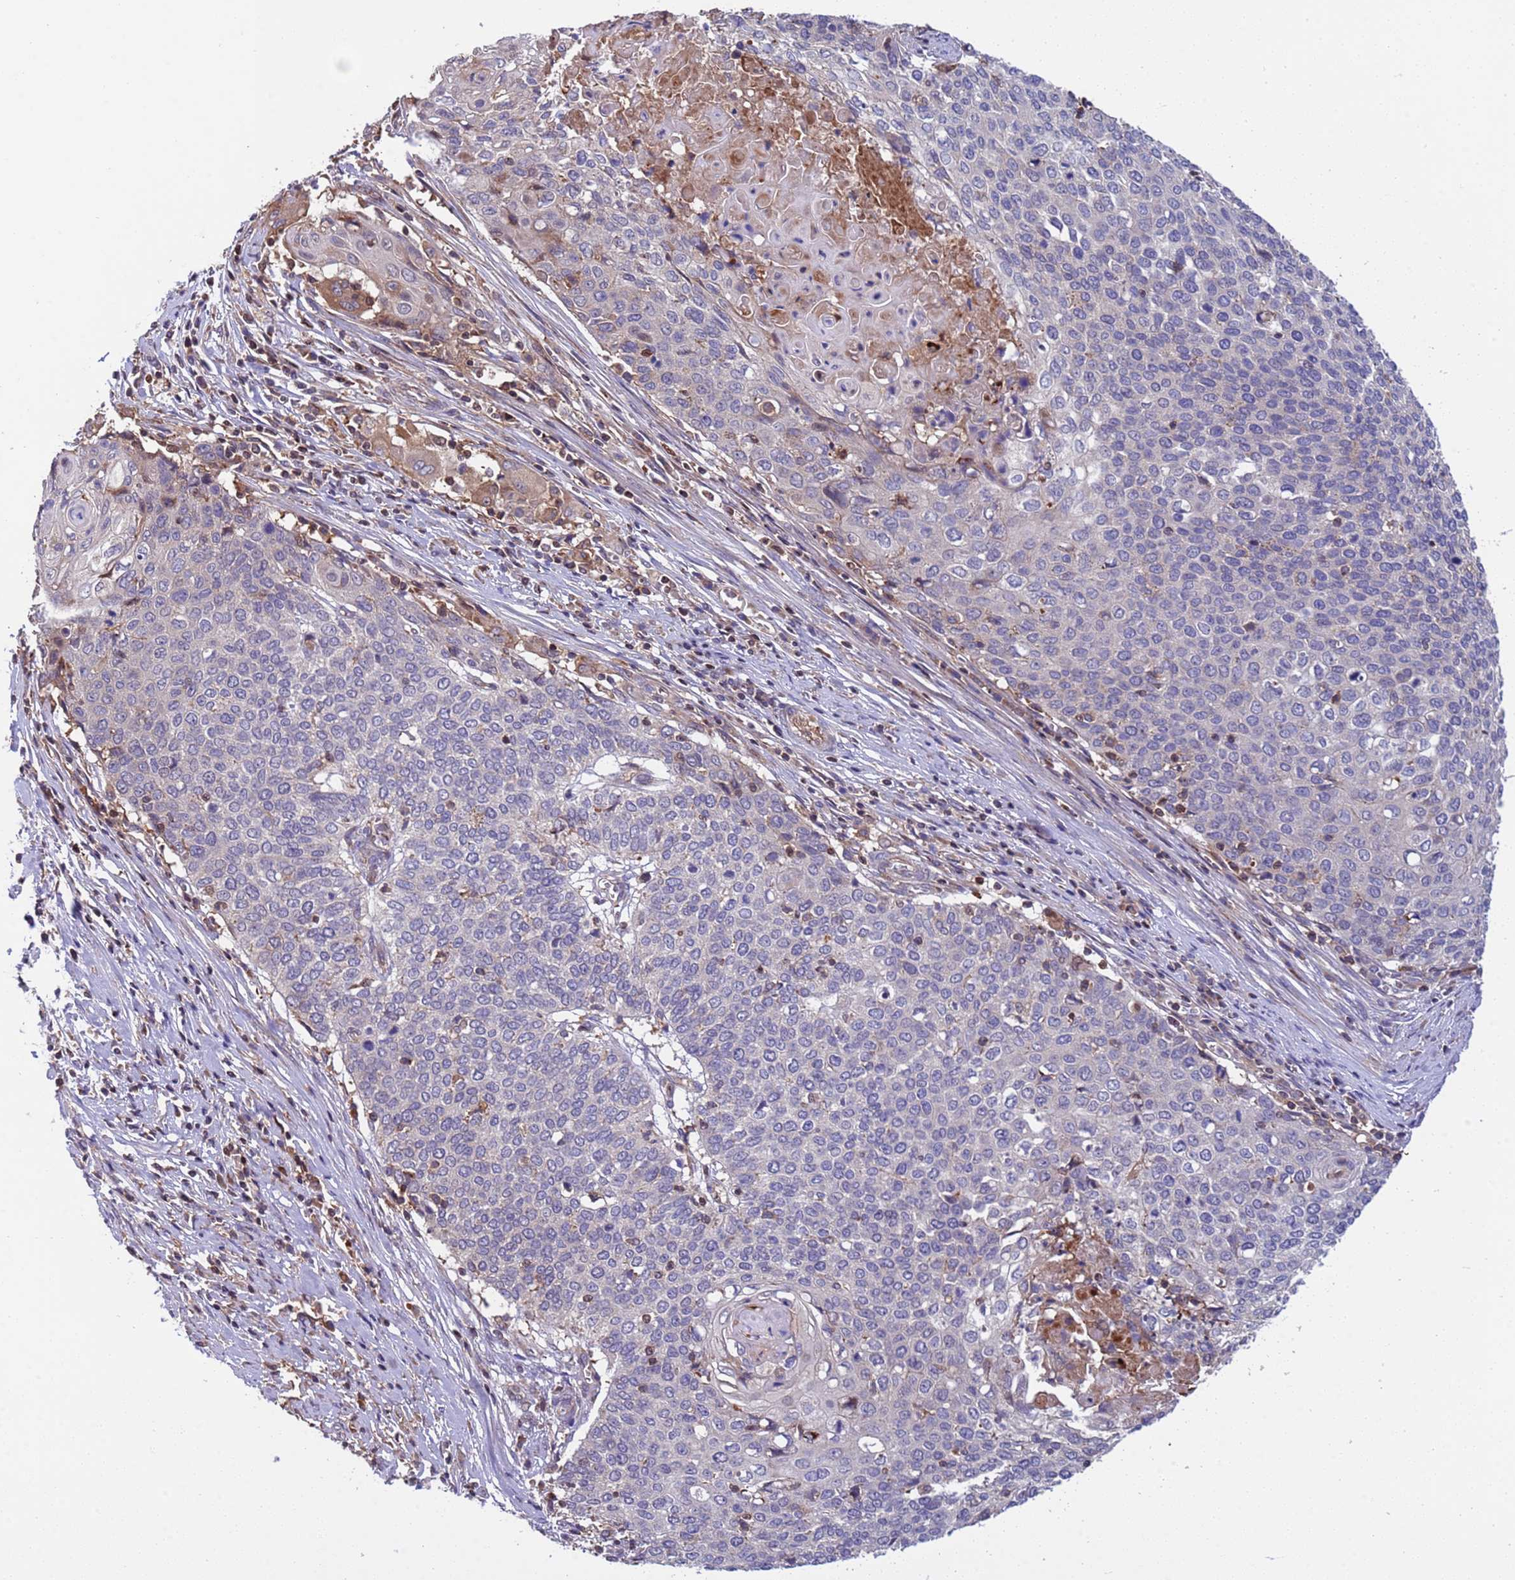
{"staining": {"intensity": "negative", "quantity": "none", "location": "none"}, "tissue": "cervical cancer", "cell_type": "Tumor cells", "image_type": "cancer", "snomed": [{"axis": "morphology", "description": "Squamous cell carcinoma, NOS"}, {"axis": "topography", "description": "Cervix"}], "caption": "Immunohistochemistry (IHC) image of cervical cancer stained for a protein (brown), which demonstrates no expression in tumor cells.", "gene": "PARP16", "patient": {"sex": "female", "age": 39}}